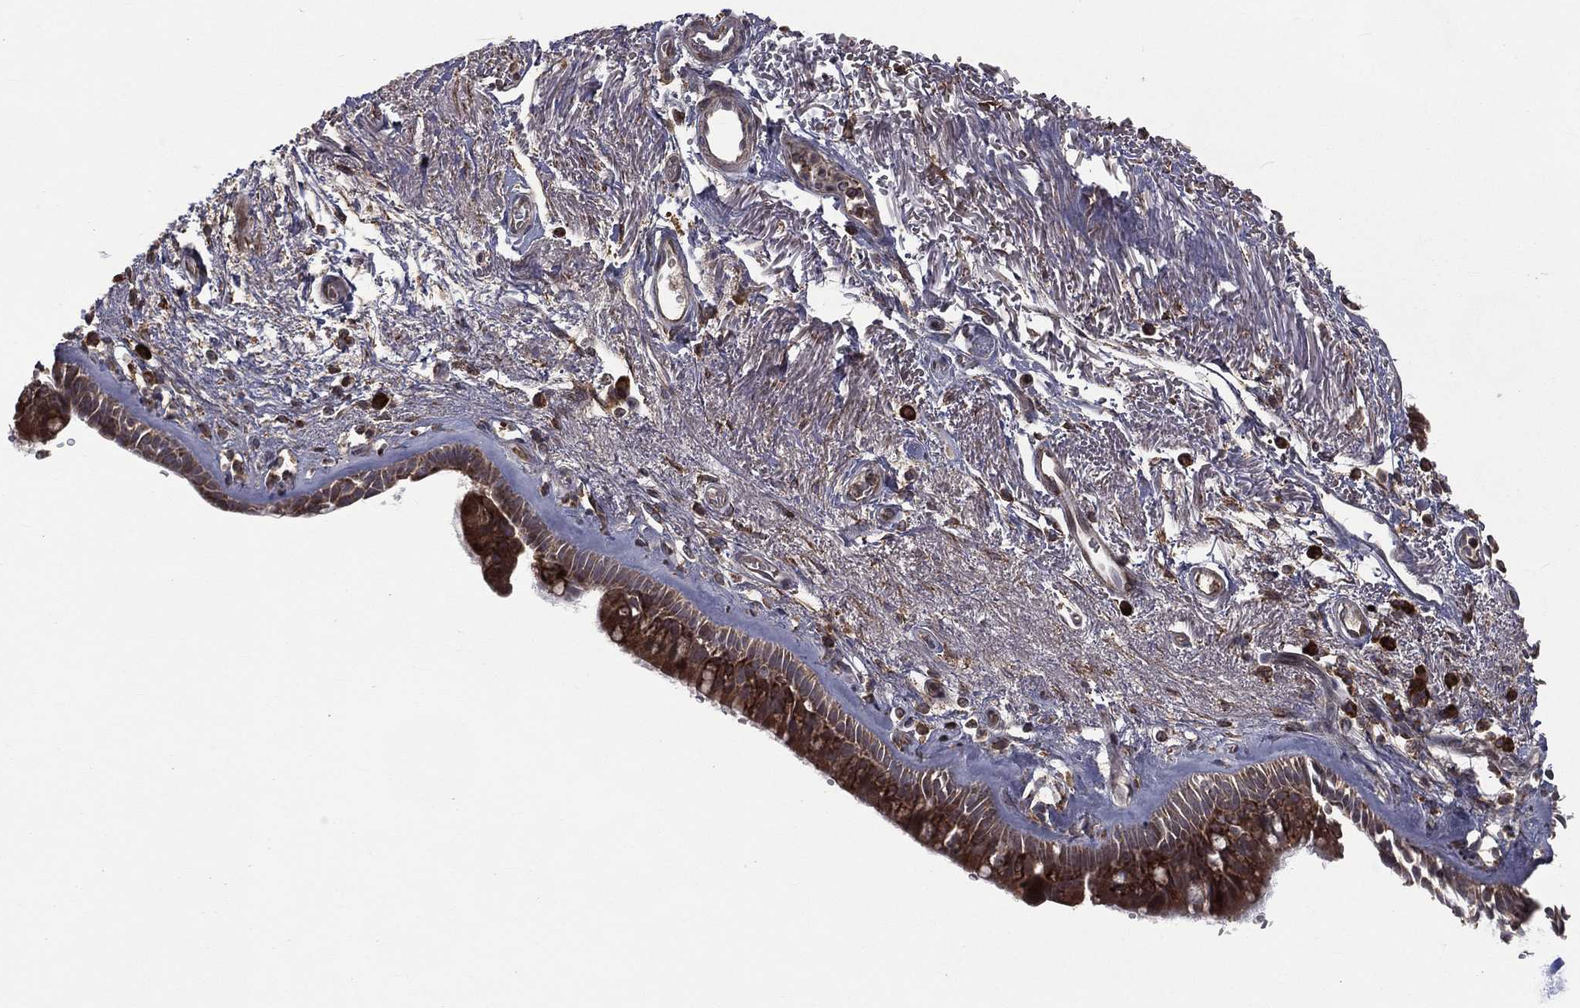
{"staining": {"intensity": "moderate", "quantity": ">75%", "location": "cytoplasmic/membranous"}, "tissue": "bronchus", "cell_type": "Respiratory epithelial cells", "image_type": "normal", "snomed": [{"axis": "morphology", "description": "Normal tissue, NOS"}, {"axis": "topography", "description": "Bronchus"}], "caption": "Immunohistochemistry (IHC) micrograph of benign human bronchus stained for a protein (brown), which reveals medium levels of moderate cytoplasmic/membranous positivity in about >75% of respiratory epithelial cells.", "gene": "OLFML1", "patient": {"sex": "male", "age": 82}}